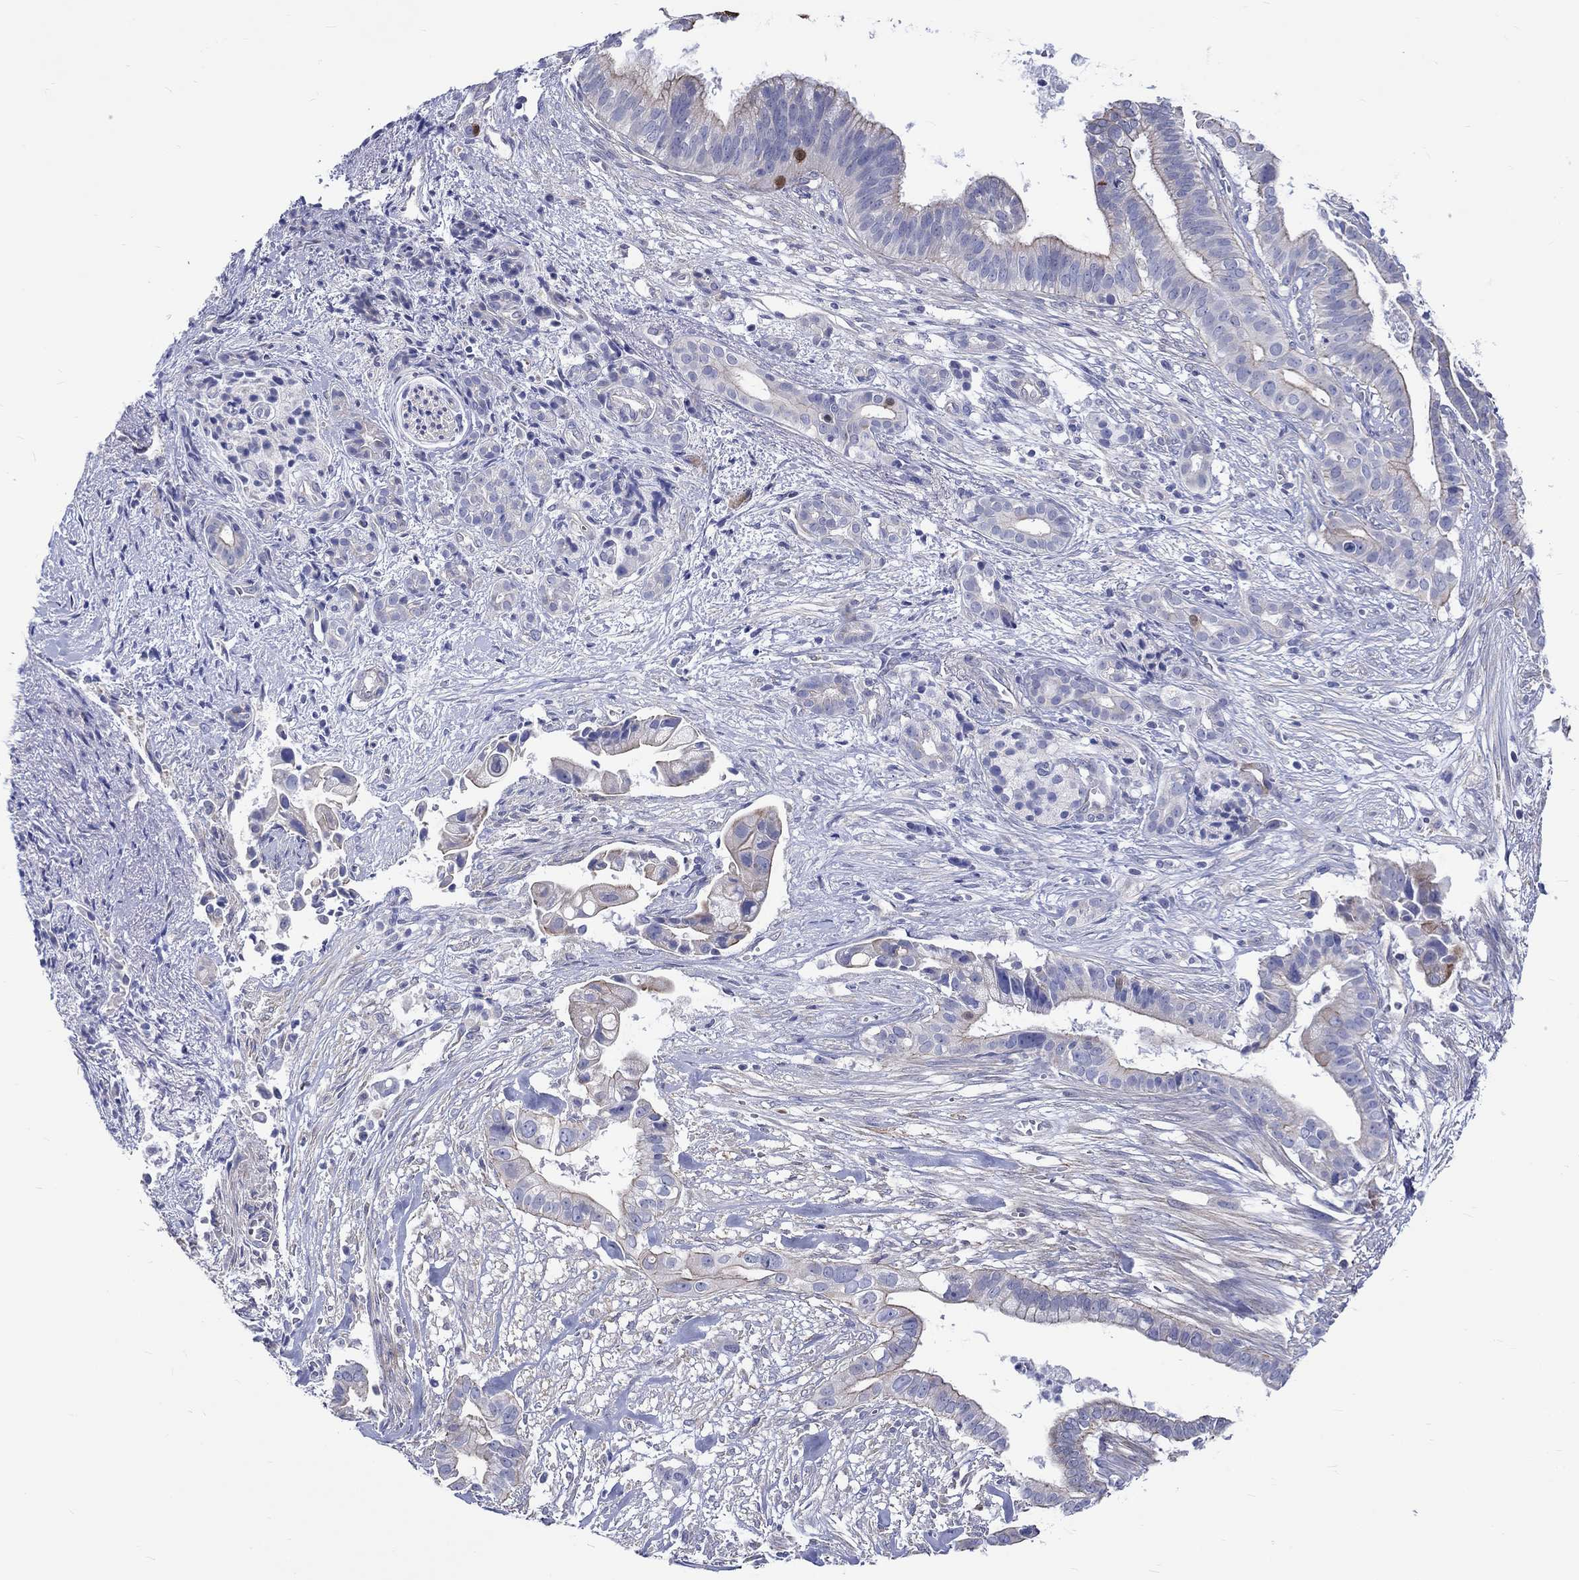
{"staining": {"intensity": "moderate", "quantity": "<25%", "location": "cytoplasmic/membranous"}, "tissue": "pancreatic cancer", "cell_type": "Tumor cells", "image_type": "cancer", "snomed": [{"axis": "morphology", "description": "Adenocarcinoma, NOS"}, {"axis": "topography", "description": "Pancreas"}], "caption": "Immunohistochemical staining of human adenocarcinoma (pancreatic) displays low levels of moderate cytoplasmic/membranous staining in approximately <25% of tumor cells. The staining was performed using DAB to visualize the protein expression in brown, while the nuclei were stained in blue with hematoxylin (Magnification: 20x).", "gene": "SH2D7", "patient": {"sex": "male", "age": 61}}